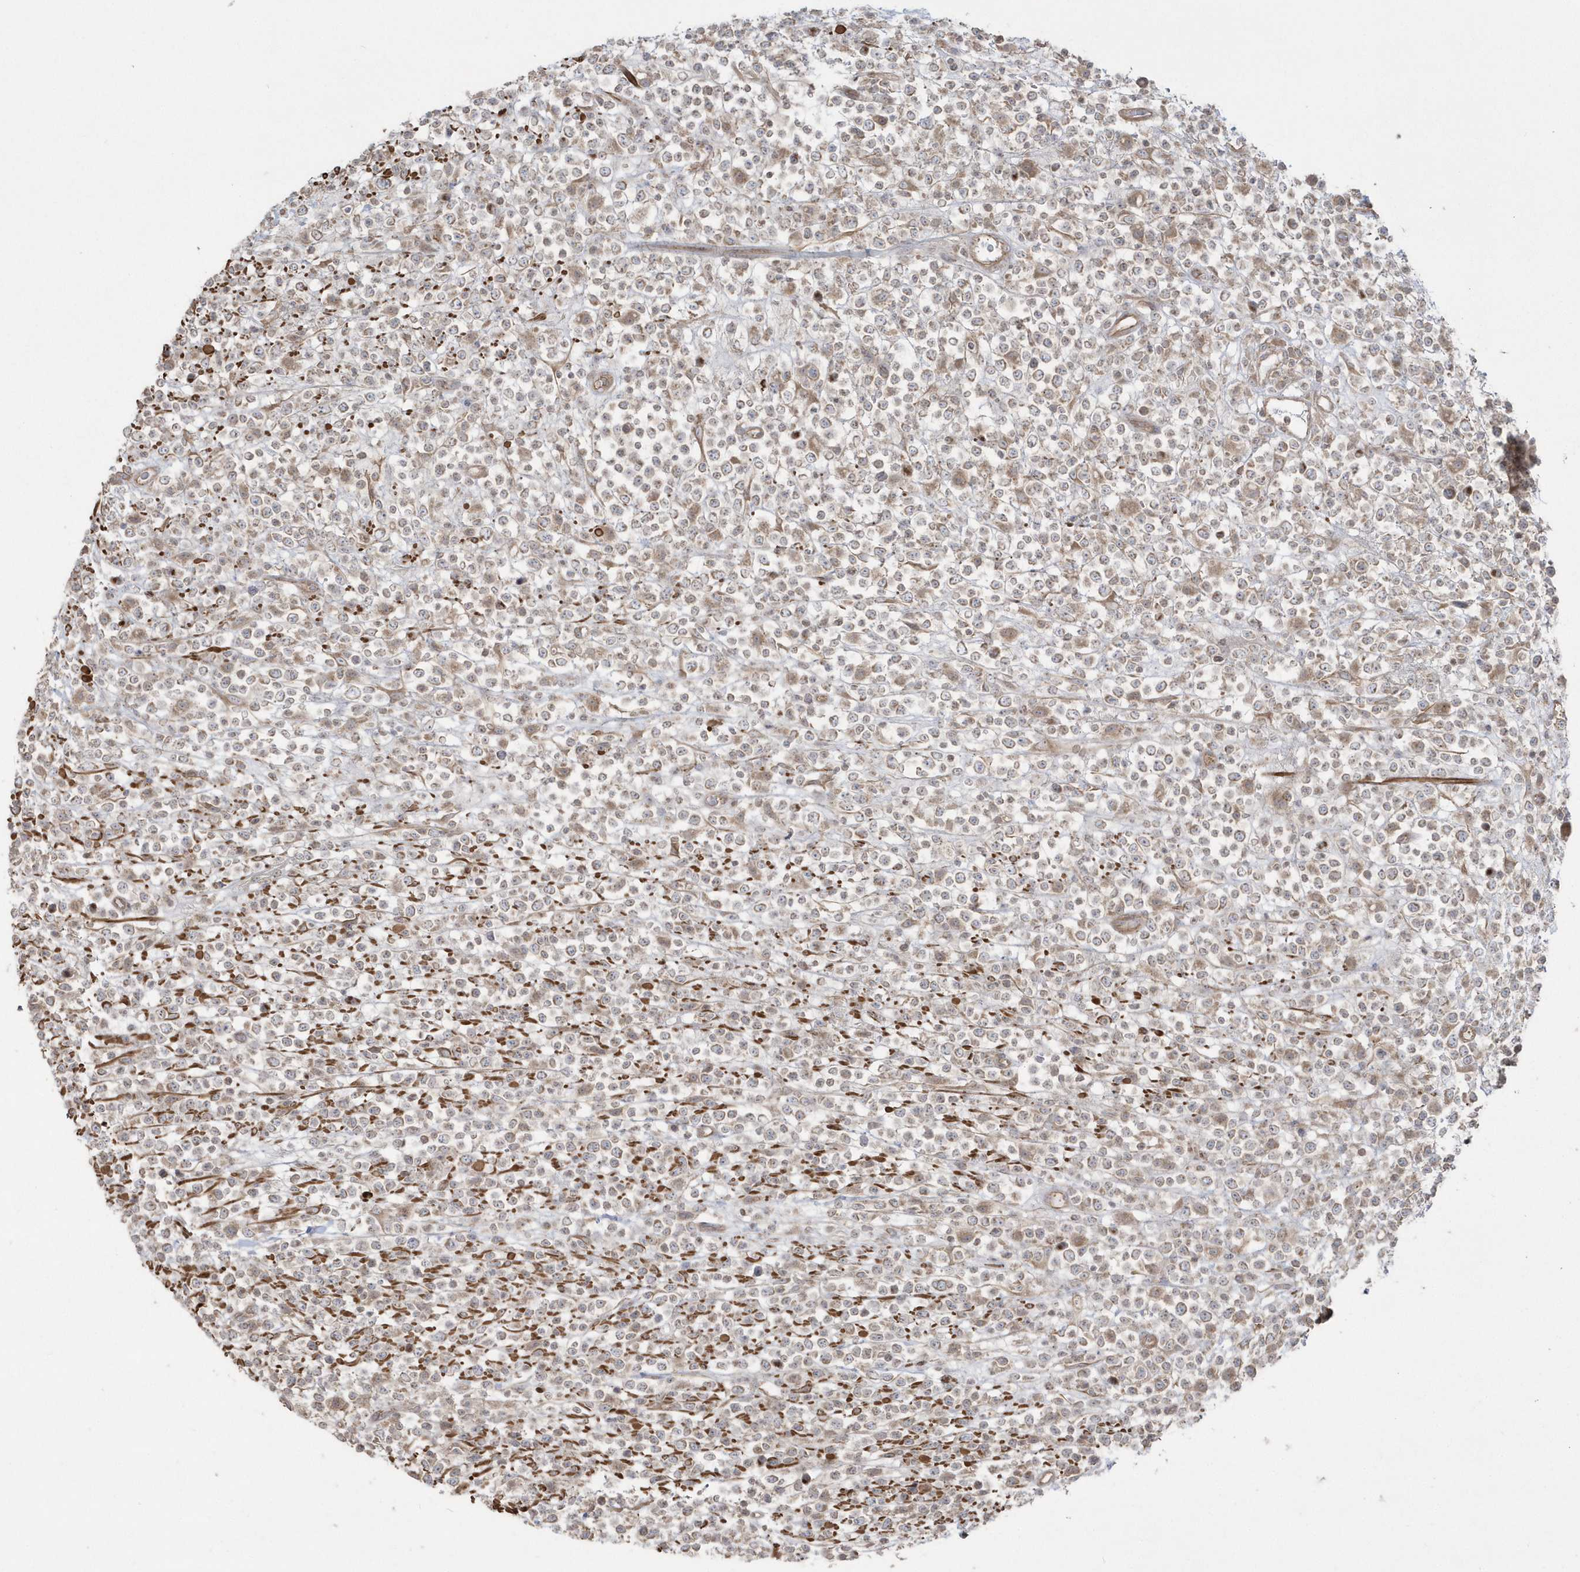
{"staining": {"intensity": "weak", "quantity": "<25%", "location": "cytoplasmic/membranous"}, "tissue": "lymphoma", "cell_type": "Tumor cells", "image_type": "cancer", "snomed": [{"axis": "morphology", "description": "Malignant lymphoma, non-Hodgkin's type, High grade"}, {"axis": "topography", "description": "Colon"}], "caption": "An immunohistochemistry histopathology image of malignant lymphoma, non-Hodgkin's type (high-grade) is shown. There is no staining in tumor cells of malignant lymphoma, non-Hodgkin's type (high-grade). (Stains: DAB IHC with hematoxylin counter stain, Microscopy: brightfield microscopy at high magnification).", "gene": "ARMC8", "patient": {"sex": "female", "age": 53}}